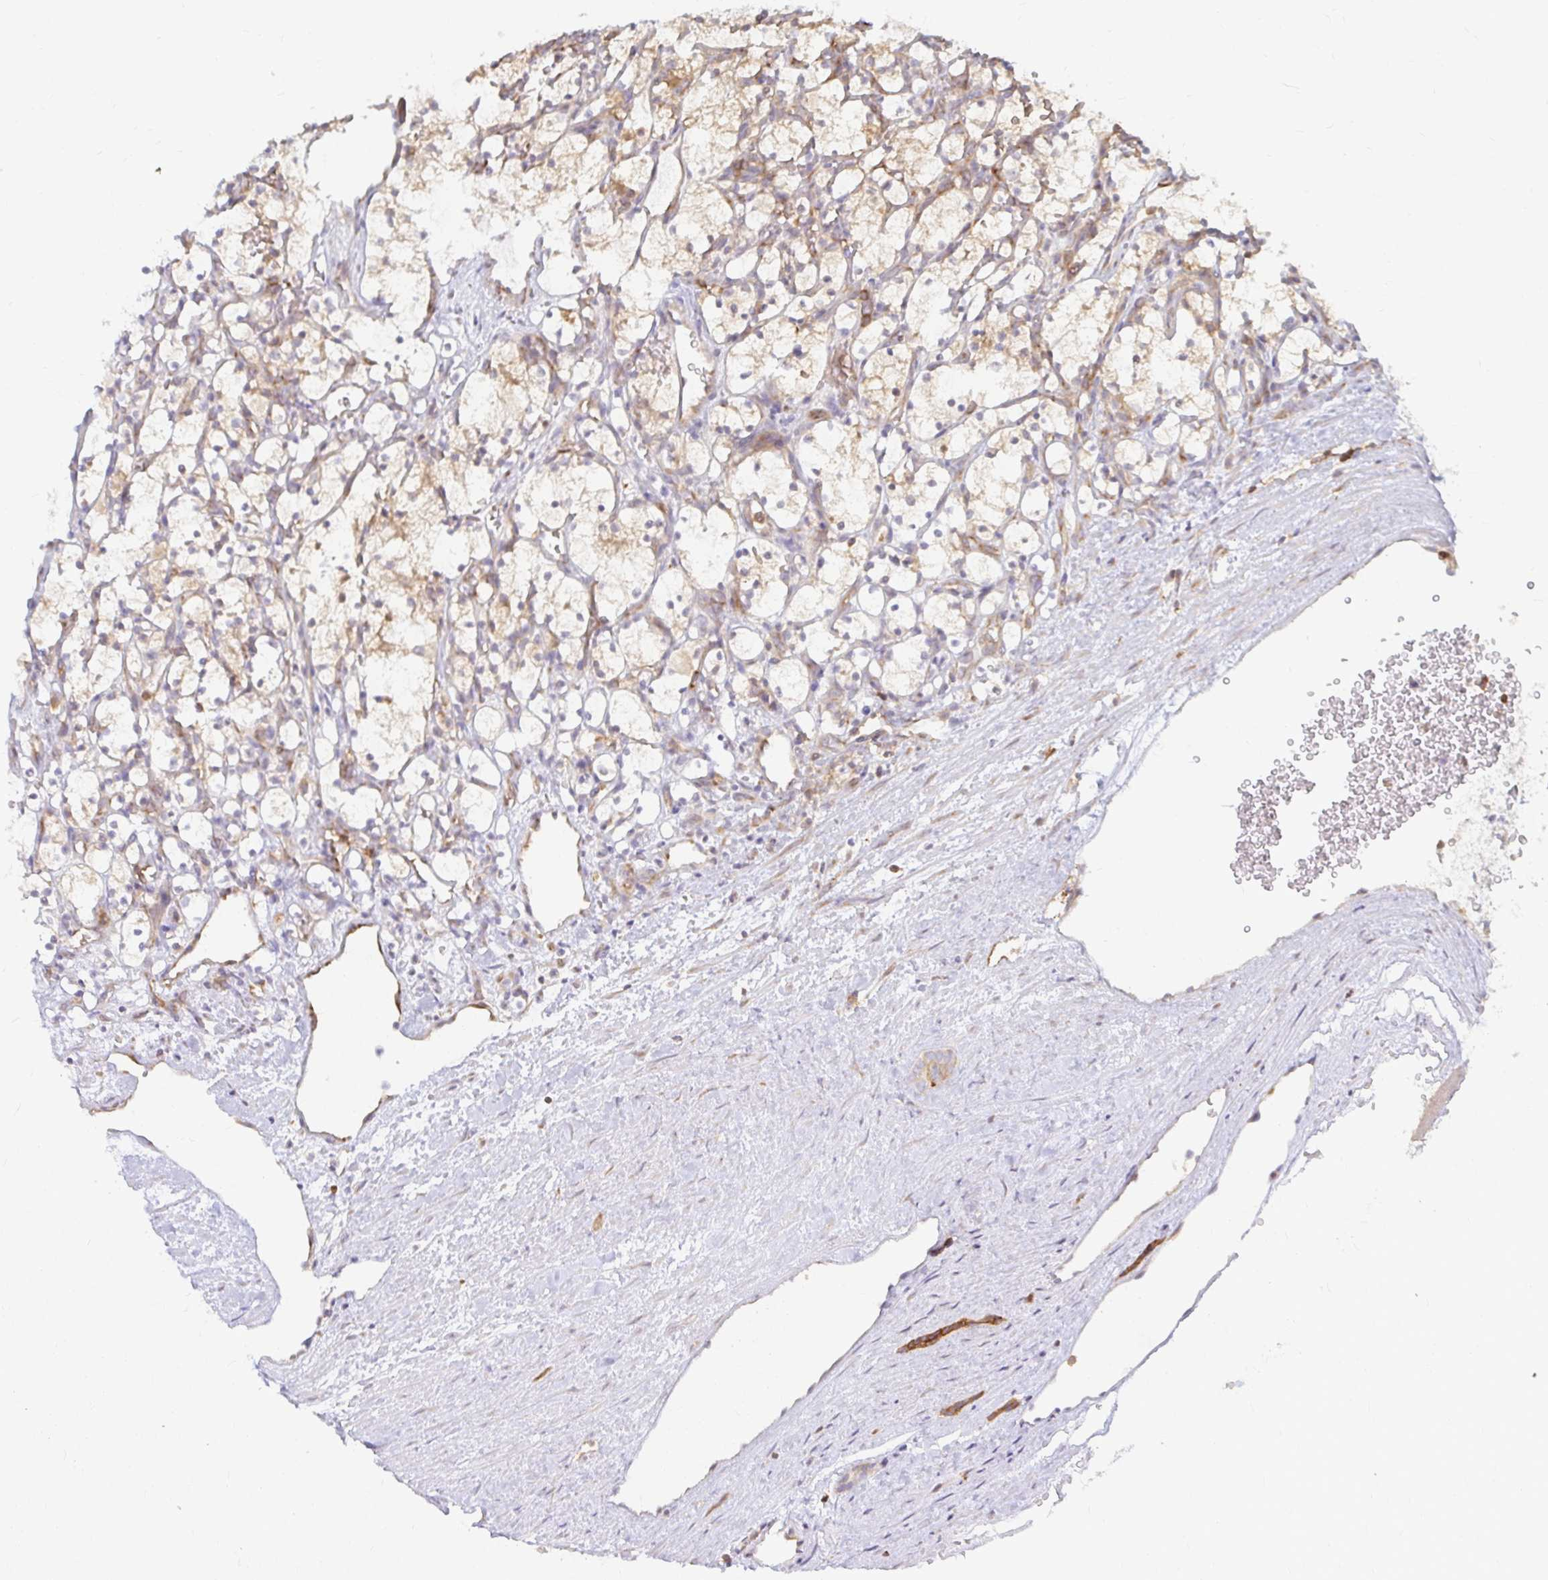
{"staining": {"intensity": "weak", "quantity": "<25%", "location": "cytoplasmic/membranous"}, "tissue": "renal cancer", "cell_type": "Tumor cells", "image_type": "cancer", "snomed": [{"axis": "morphology", "description": "Adenocarcinoma, NOS"}, {"axis": "topography", "description": "Kidney"}], "caption": "Immunohistochemical staining of adenocarcinoma (renal) exhibits no significant expression in tumor cells. Brightfield microscopy of immunohistochemistry stained with DAB (3,3'-diaminobenzidine) (brown) and hematoxylin (blue), captured at high magnification.", "gene": "CAST", "patient": {"sex": "female", "age": 69}}